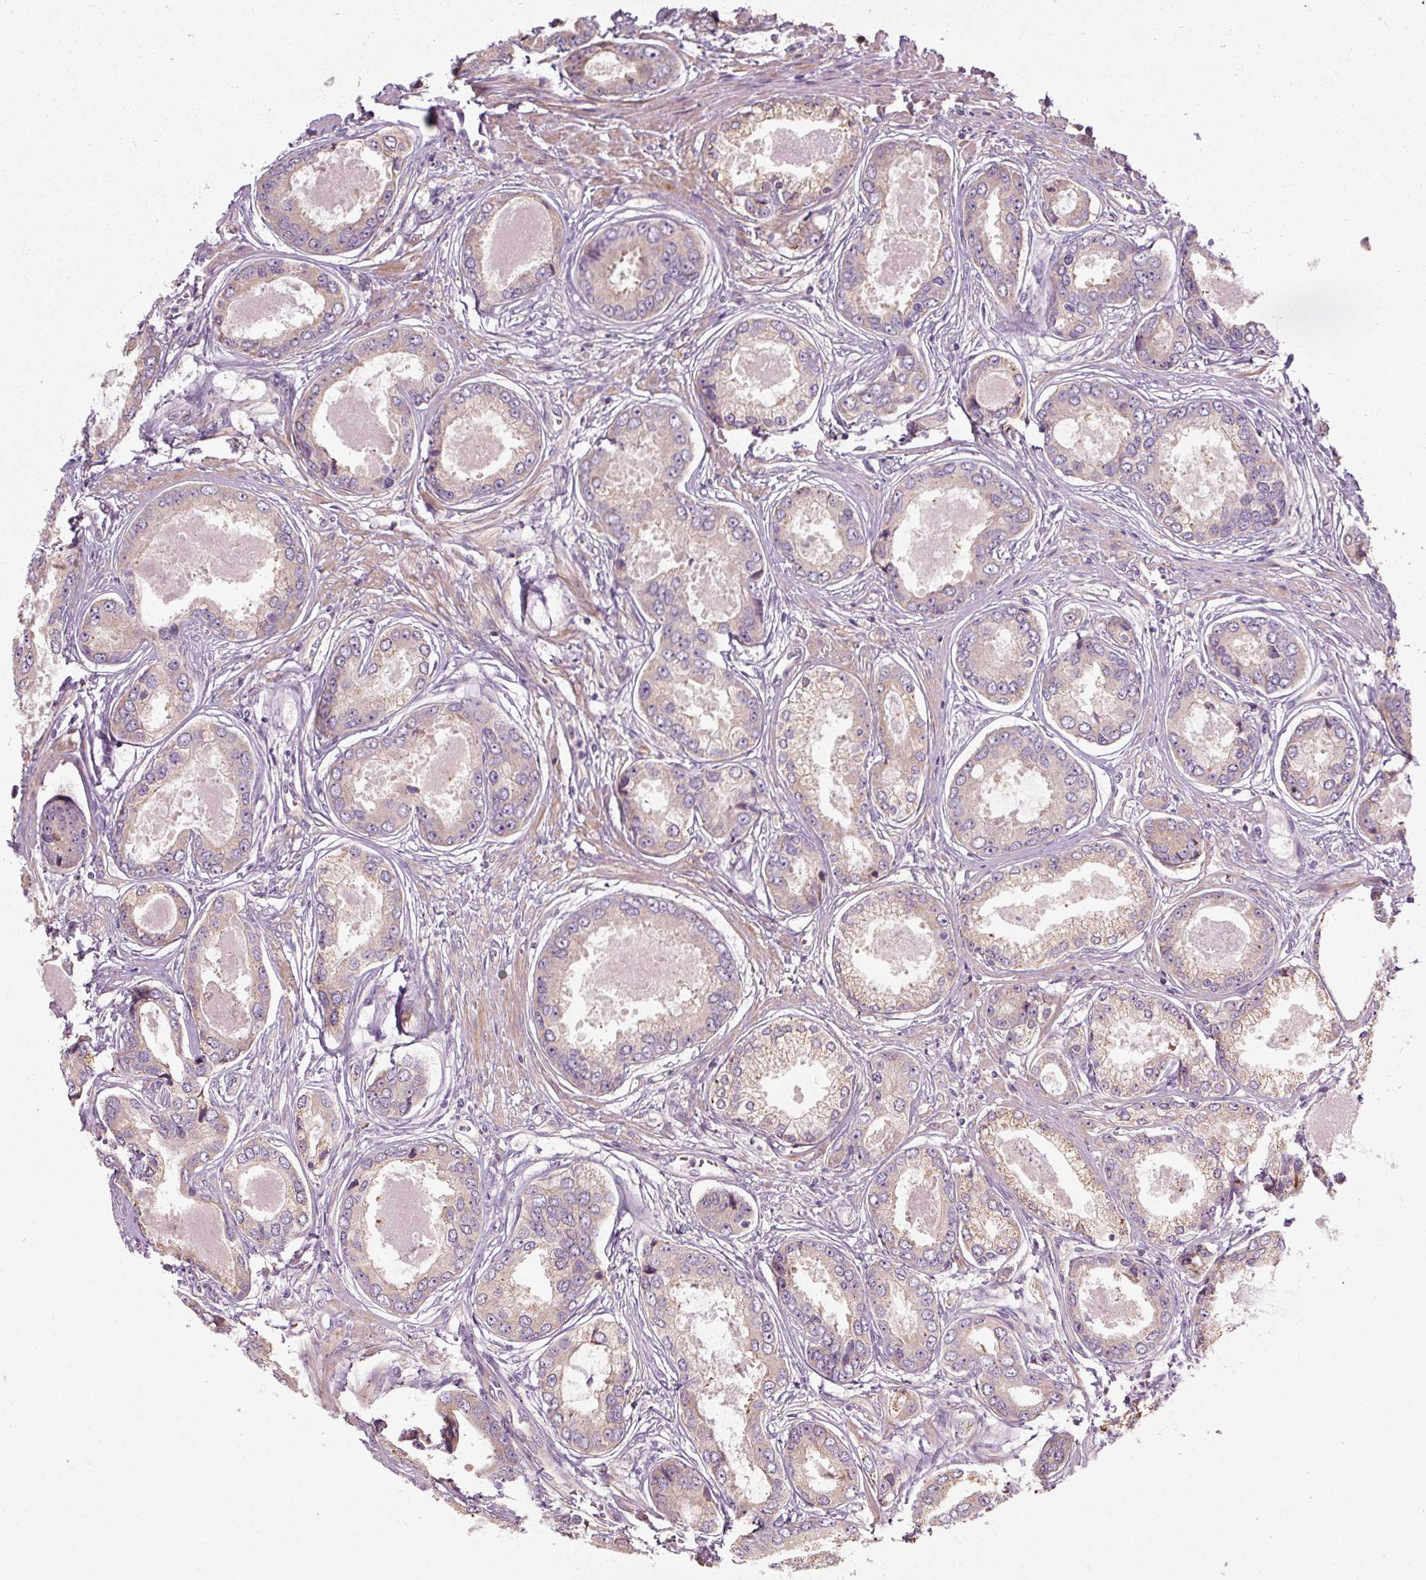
{"staining": {"intensity": "negative", "quantity": "none", "location": "none"}, "tissue": "prostate cancer", "cell_type": "Tumor cells", "image_type": "cancer", "snomed": [{"axis": "morphology", "description": "Adenocarcinoma, Low grade"}, {"axis": "topography", "description": "Prostate"}], "caption": "Tumor cells are negative for brown protein staining in prostate low-grade adenocarcinoma. Nuclei are stained in blue.", "gene": "TBC1D4", "patient": {"sex": "male", "age": 68}}